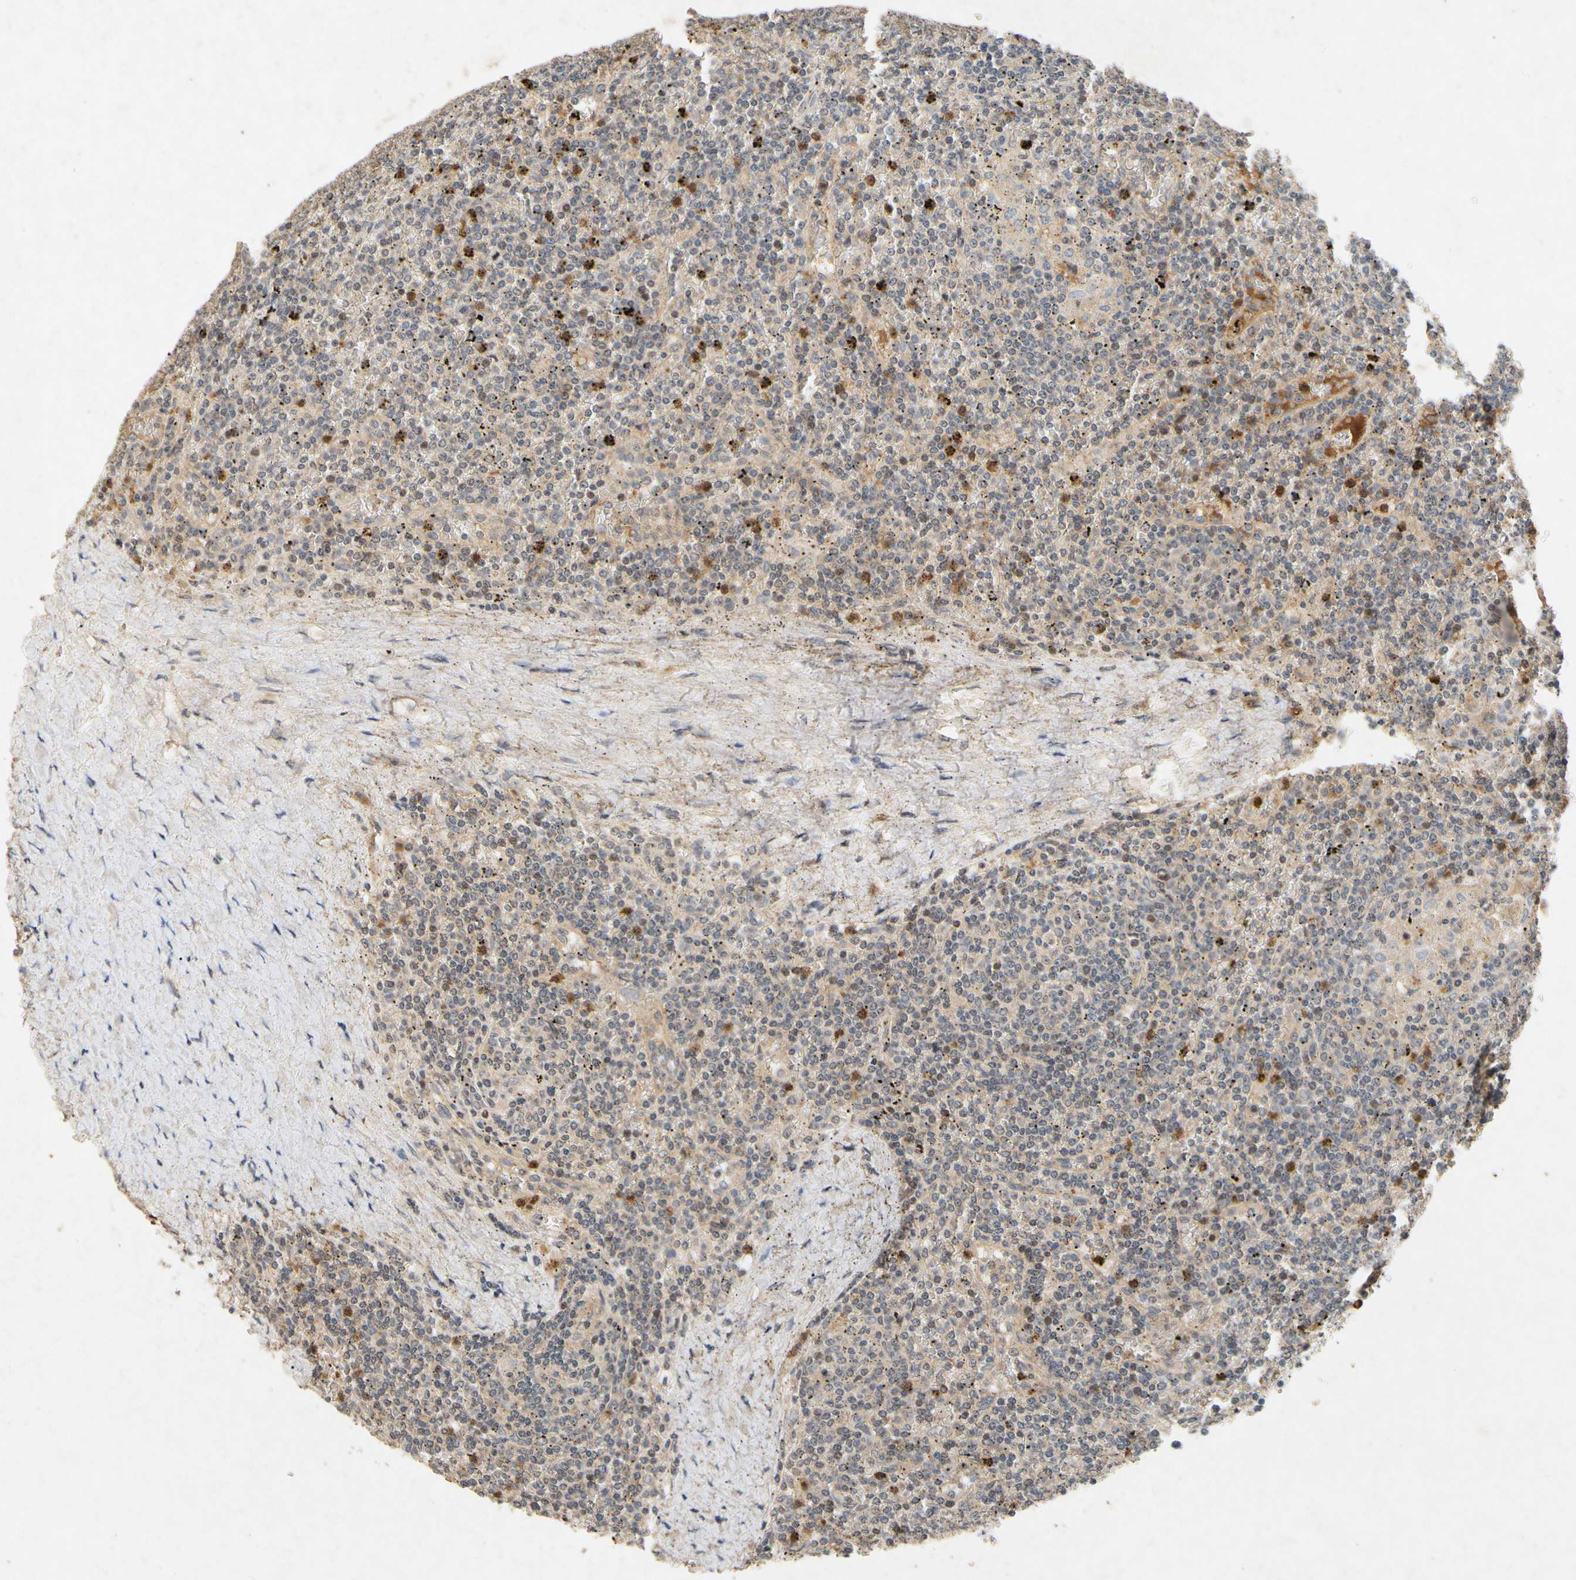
{"staining": {"intensity": "weak", "quantity": ">75%", "location": "cytoplasmic/membranous"}, "tissue": "lymphoma", "cell_type": "Tumor cells", "image_type": "cancer", "snomed": [{"axis": "morphology", "description": "Malignant lymphoma, non-Hodgkin's type, Low grade"}, {"axis": "topography", "description": "Spleen"}], "caption": "Human lymphoma stained with a protein marker displays weak staining in tumor cells.", "gene": "CP", "patient": {"sex": "female", "age": 19}}